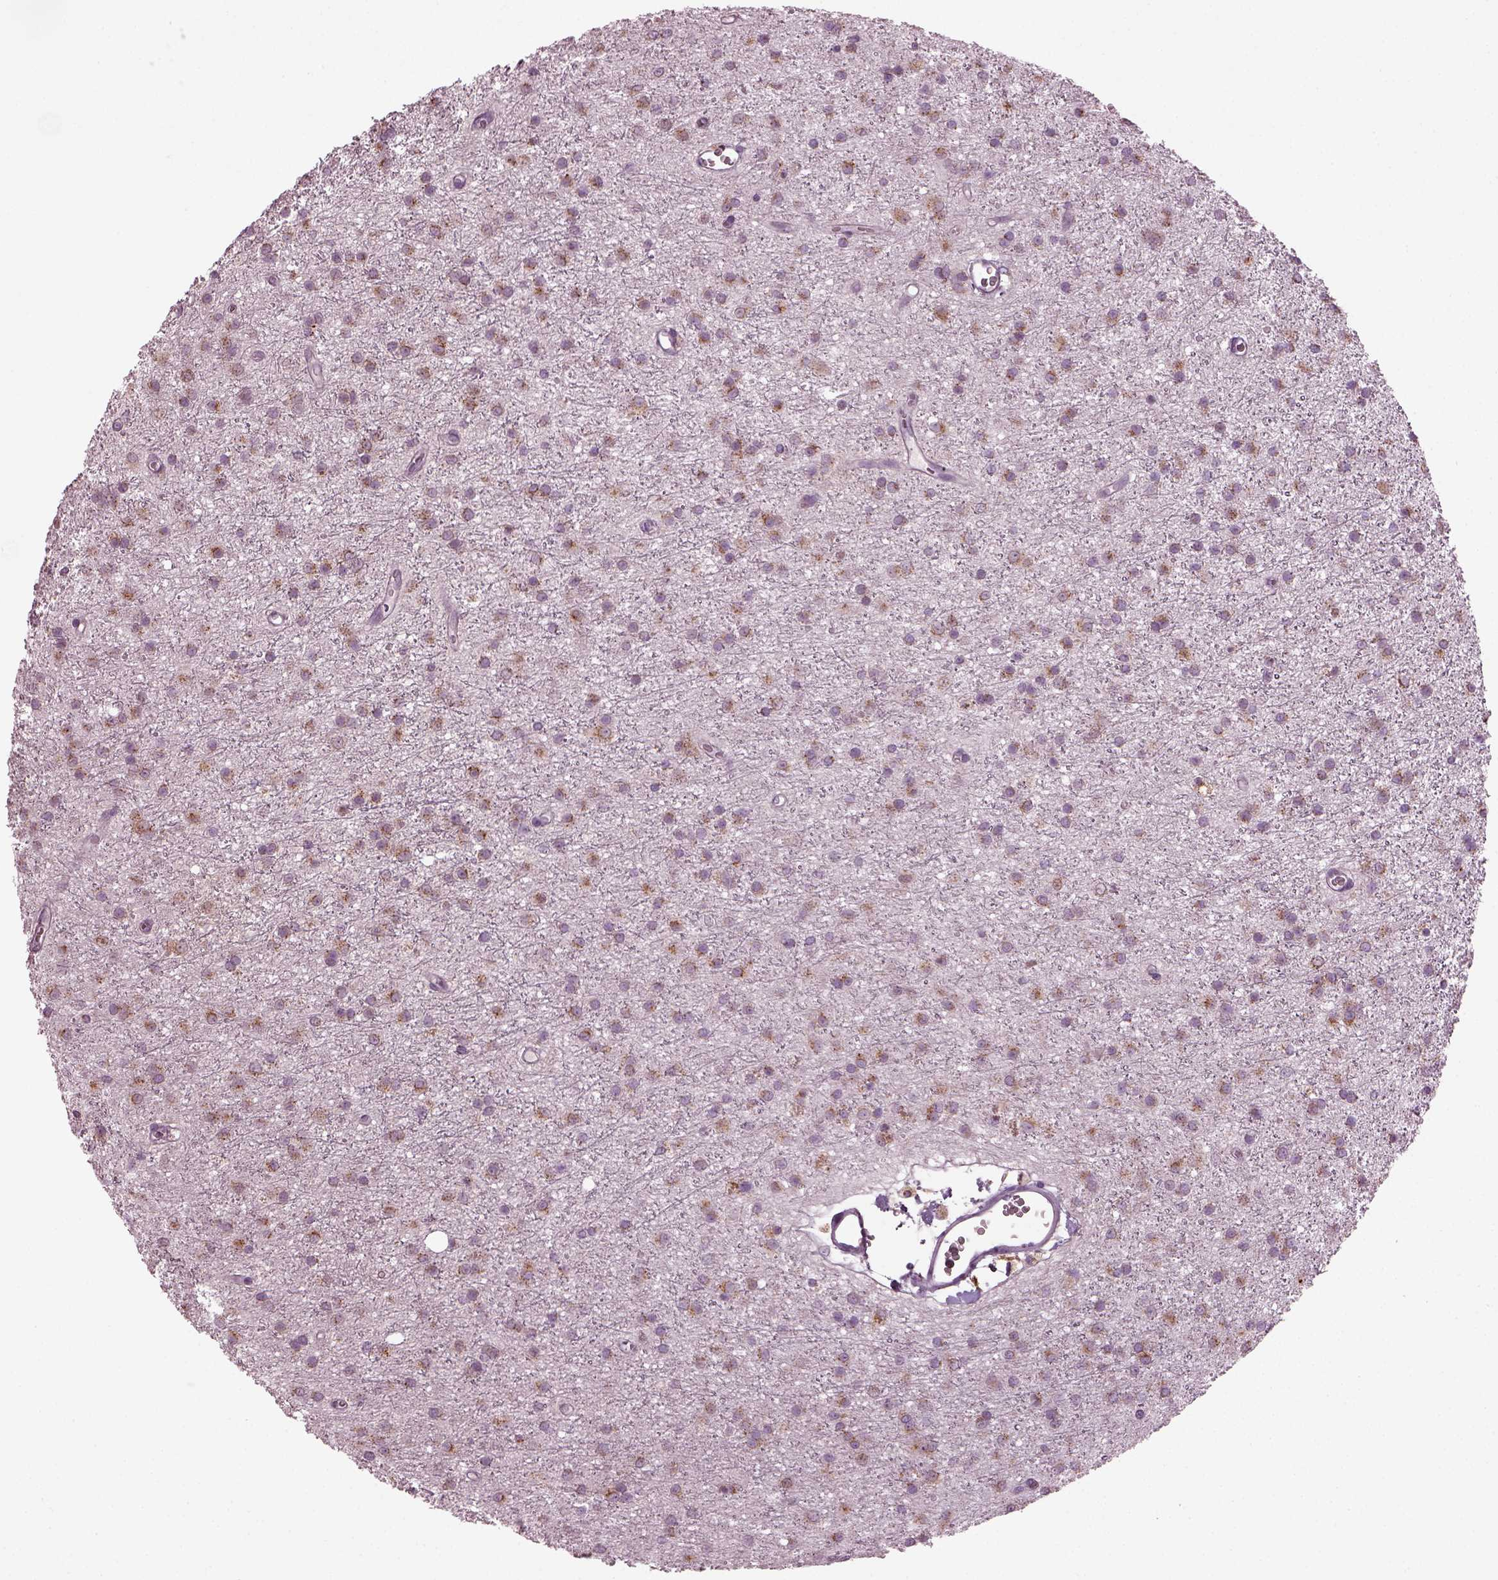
{"staining": {"intensity": "moderate", "quantity": ">75%", "location": "cytoplasmic/membranous"}, "tissue": "glioma", "cell_type": "Tumor cells", "image_type": "cancer", "snomed": [{"axis": "morphology", "description": "Glioma, malignant, Low grade"}, {"axis": "topography", "description": "Brain"}], "caption": "Human glioma stained with a protein marker exhibits moderate staining in tumor cells.", "gene": "TMEM231", "patient": {"sex": "male", "age": 27}}